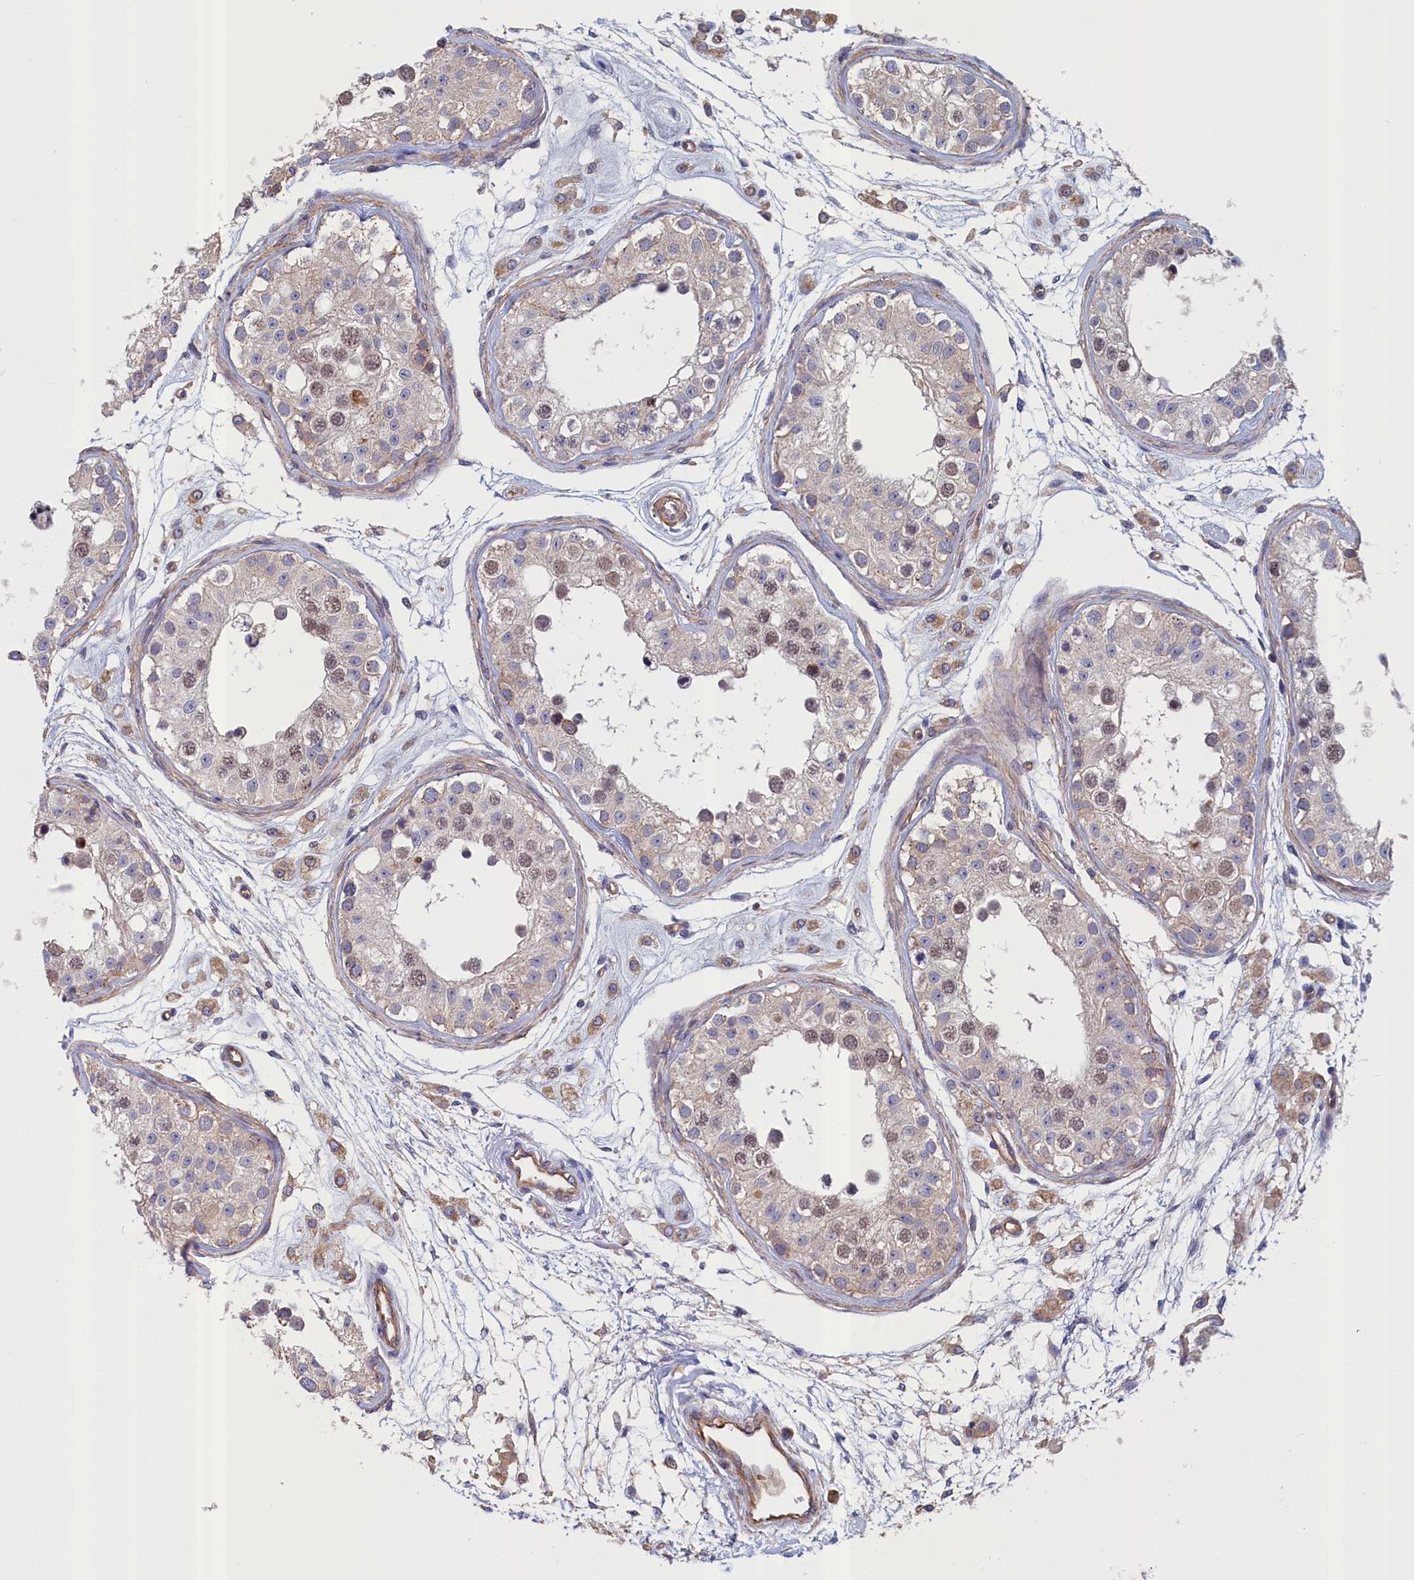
{"staining": {"intensity": "weak", "quantity": "25%-75%", "location": "nuclear"}, "tissue": "testis", "cell_type": "Cells in seminiferous ducts", "image_type": "normal", "snomed": [{"axis": "morphology", "description": "Normal tissue, NOS"}, {"axis": "morphology", "description": "Adenocarcinoma, metastatic, NOS"}, {"axis": "topography", "description": "Testis"}], "caption": "Cells in seminiferous ducts display low levels of weak nuclear expression in approximately 25%-75% of cells in benign human testis.", "gene": "ANKRD2", "patient": {"sex": "male", "age": 26}}